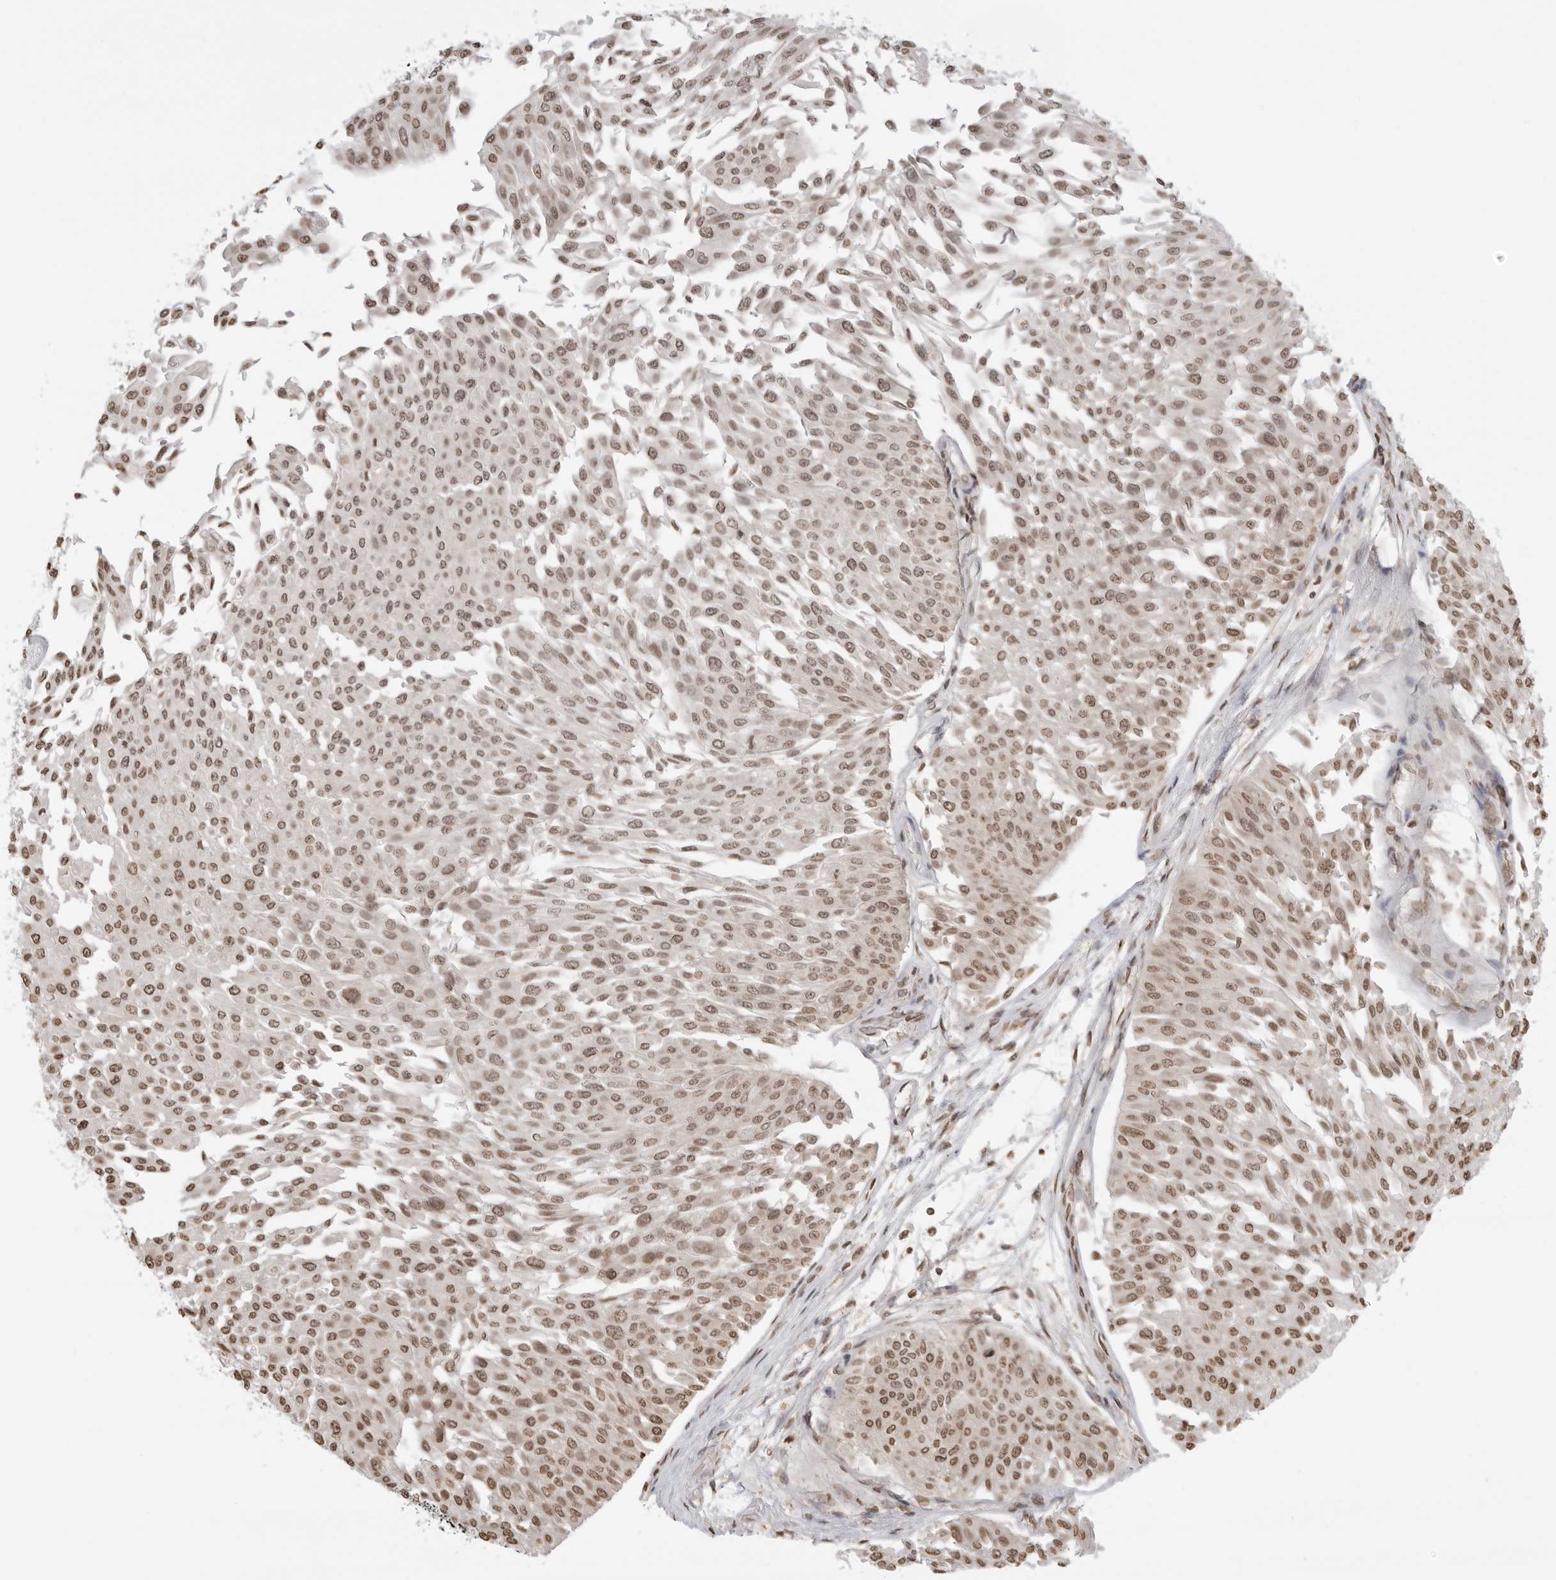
{"staining": {"intensity": "strong", "quantity": ">75%", "location": "nuclear"}, "tissue": "urothelial cancer", "cell_type": "Tumor cells", "image_type": "cancer", "snomed": [{"axis": "morphology", "description": "Urothelial carcinoma, Low grade"}, {"axis": "topography", "description": "Urinary bladder"}], "caption": "IHC of urothelial cancer reveals high levels of strong nuclear expression in about >75% of tumor cells.", "gene": "RPA2", "patient": {"sex": "male", "age": 67}}